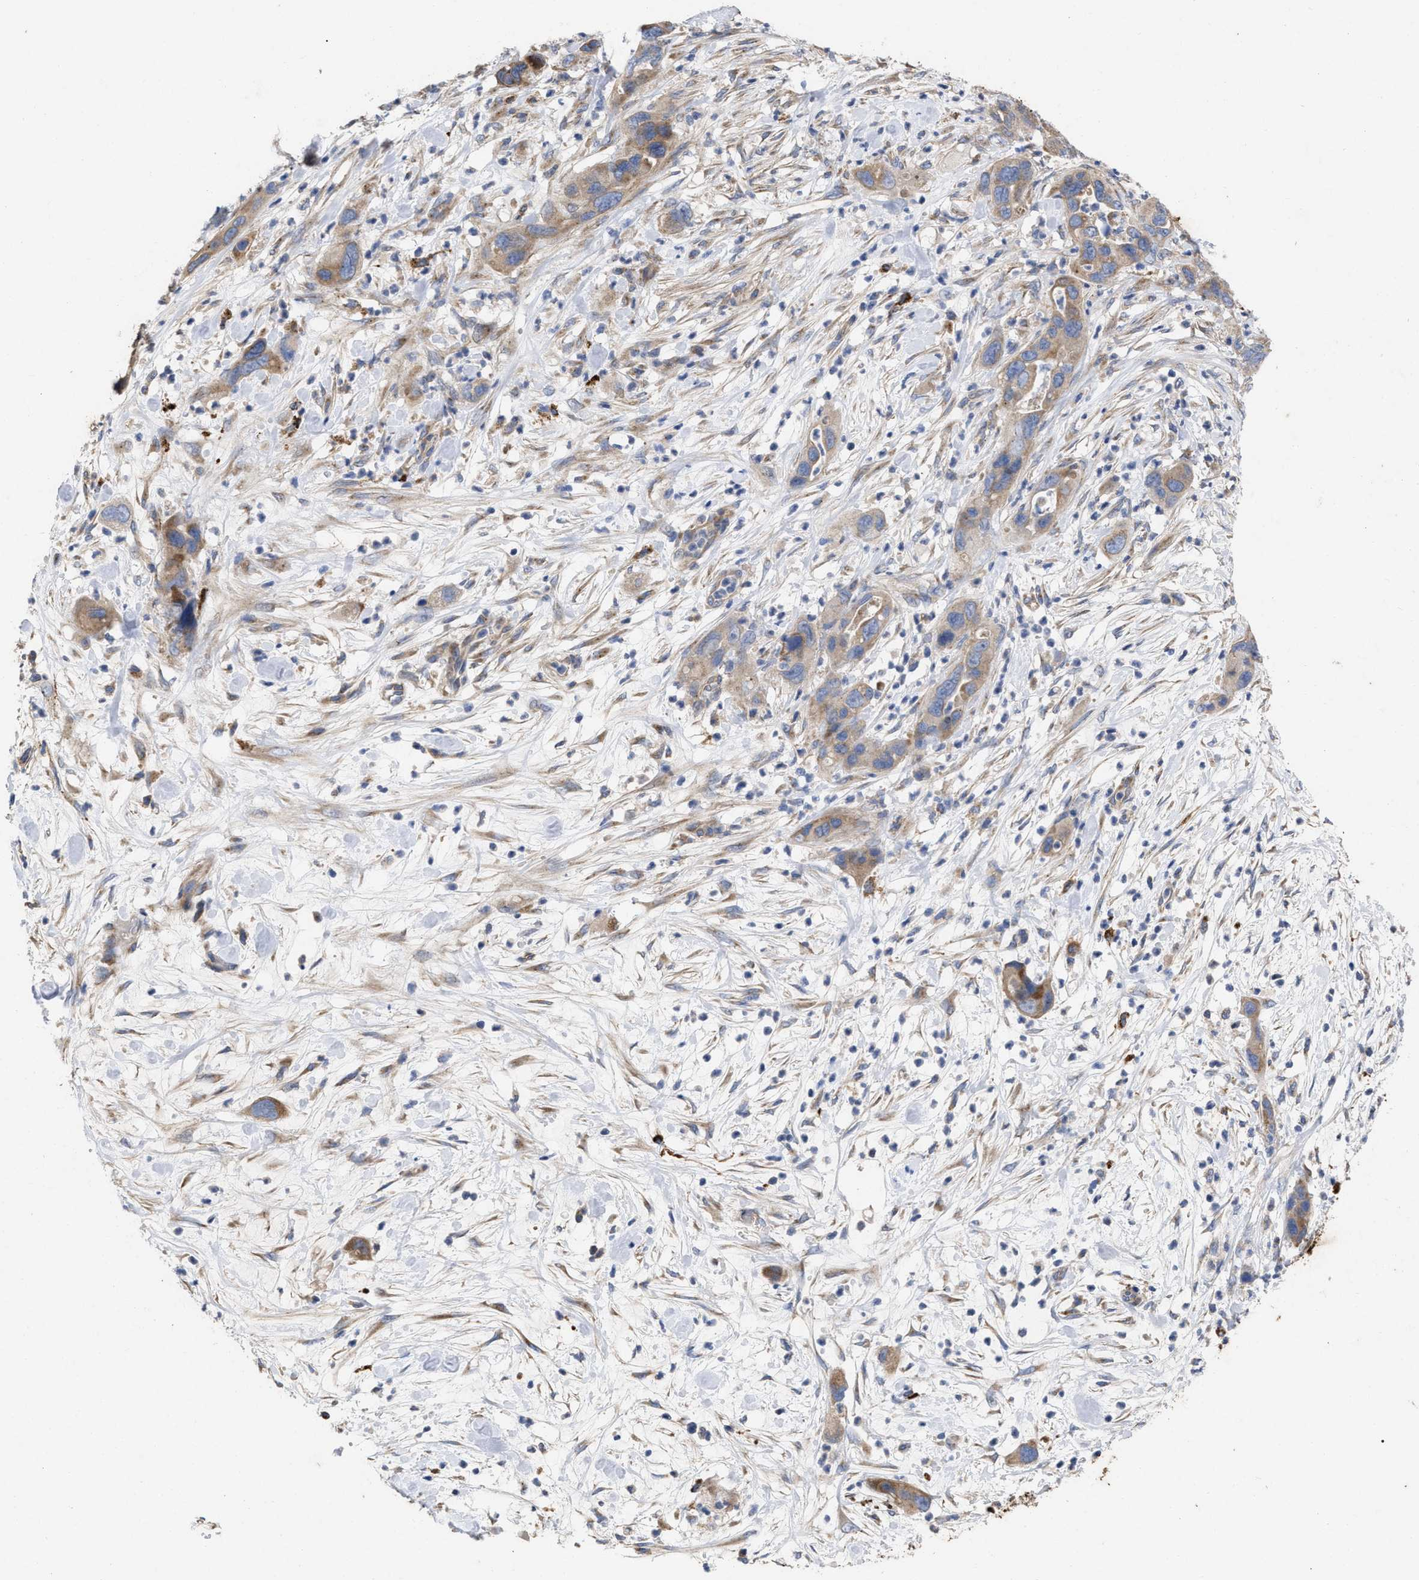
{"staining": {"intensity": "moderate", "quantity": ">75%", "location": "cytoplasmic/membranous"}, "tissue": "pancreatic cancer", "cell_type": "Tumor cells", "image_type": "cancer", "snomed": [{"axis": "morphology", "description": "Adenocarcinoma, NOS"}, {"axis": "topography", "description": "Pancreas"}], "caption": "A photomicrograph of human pancreatic cancer (adenocarcinoma) stained for a protein shows moderate cytoplasmic/membranous brown staining in tumor cells.", "gene": "VIP", "patient": {"sex": "female", "age": 71}}